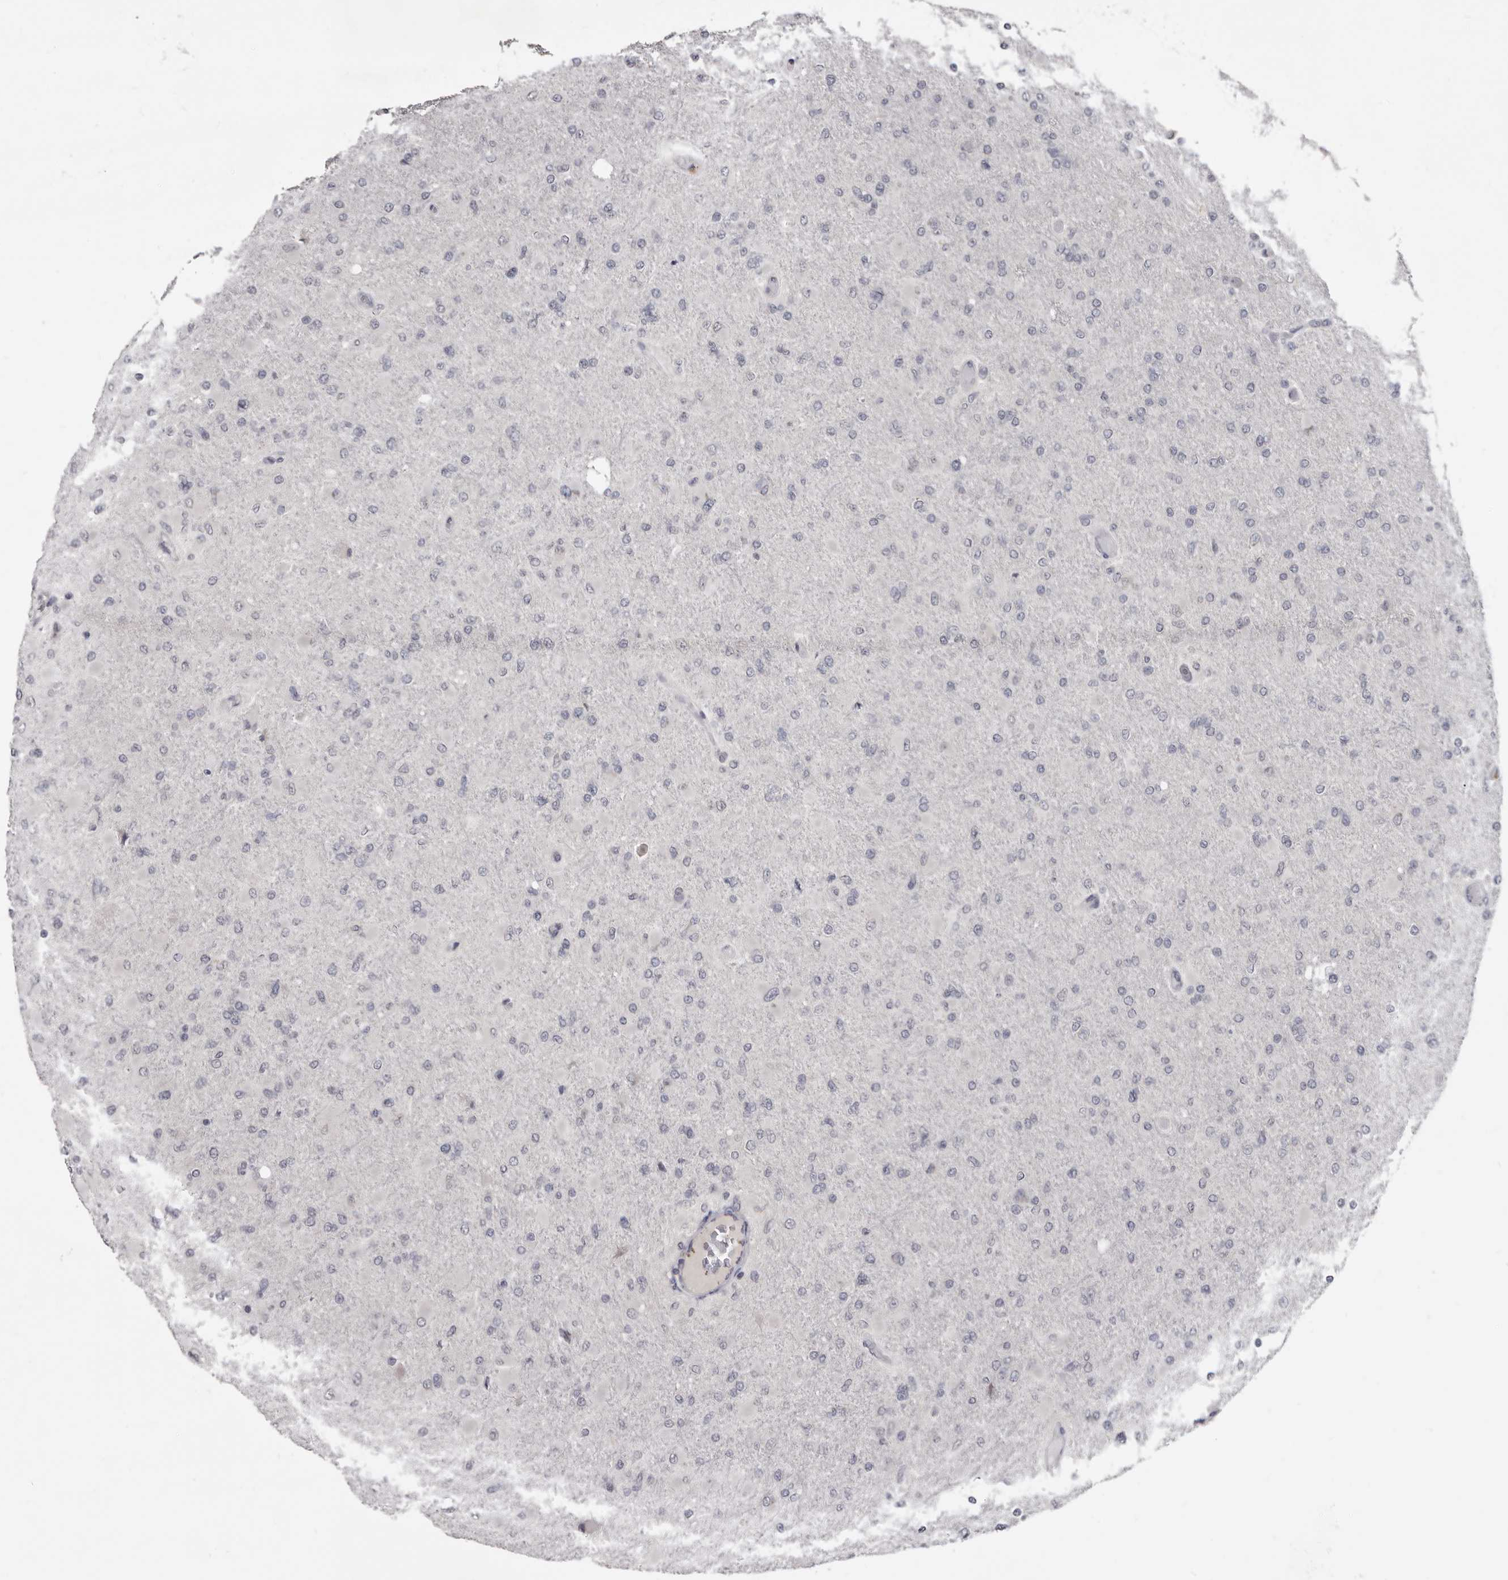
{"staining": {"intensity": "negative", "quantity": "none", "location": "none"}, "tissue": "glioma", "cell_type": "Tumor cells", "image_type": "cancer", "snomed": [{"axis": "morphology", "description": "Glioma, malignant, High grade"}, {"axis": "topography", "description": "Cerebral cortex"}], "caption": "Immunohistochemistry (IHC) histopathology image of glioma stained for a protein (brown), which displays no expression in tumor cells.", "gene": "SULT1E1", "patient": {"sex": "female", "age": 36}}